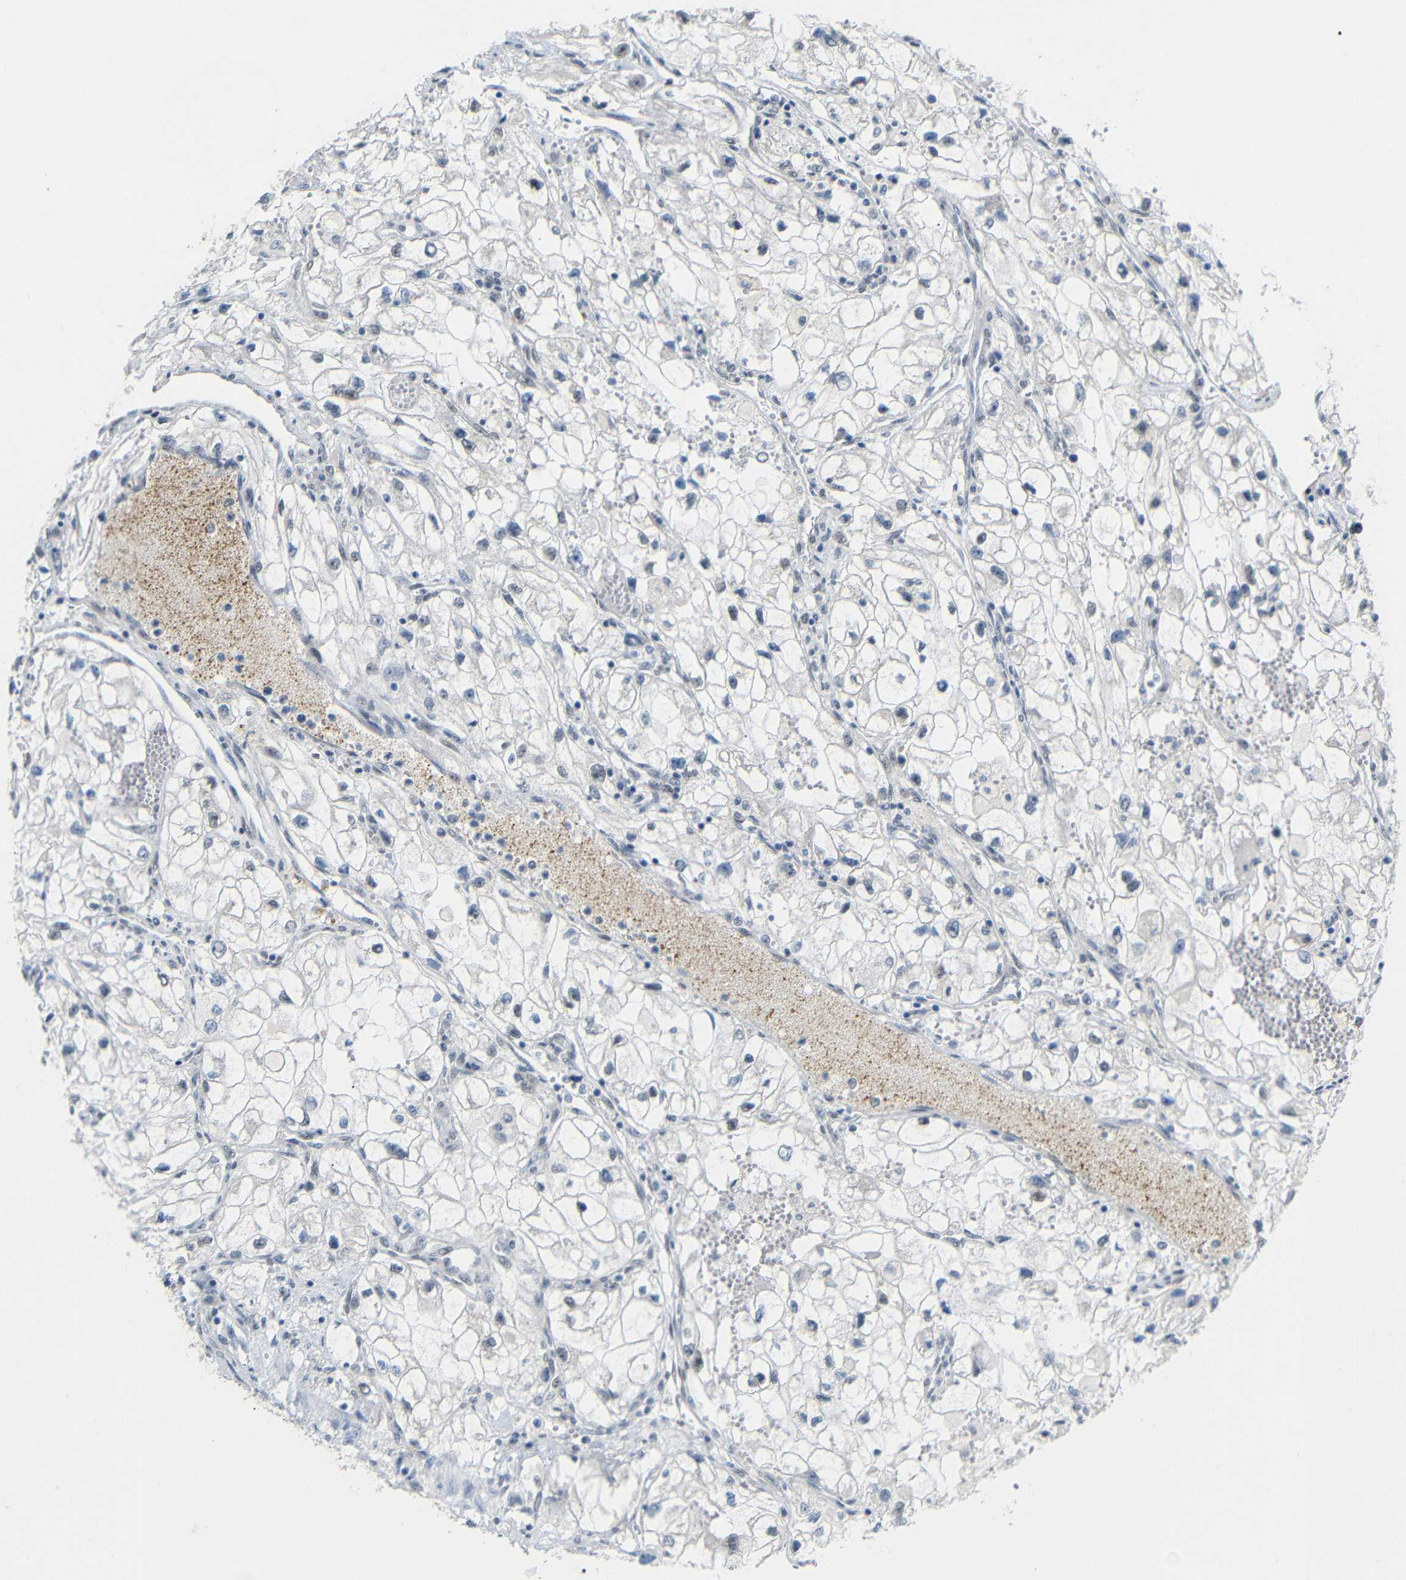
{"staining": {"intensity": "negative", "quantity": "none", "location": "none"}, "tissue": "renal cancer", "cell_type": "Tumor cells", "image_type": "cancer", "snomed": [{"axis": "morphology", "description": "Adenocarcinoma, NOS"}, {"axis": "topography", "description": "Kidney"}], "caption": "Immunohistochemistry of human renal cancer shows no positivity in tumor cells.", "gene": "GPR158", "patient": {"sex": "female", "age": 70}}